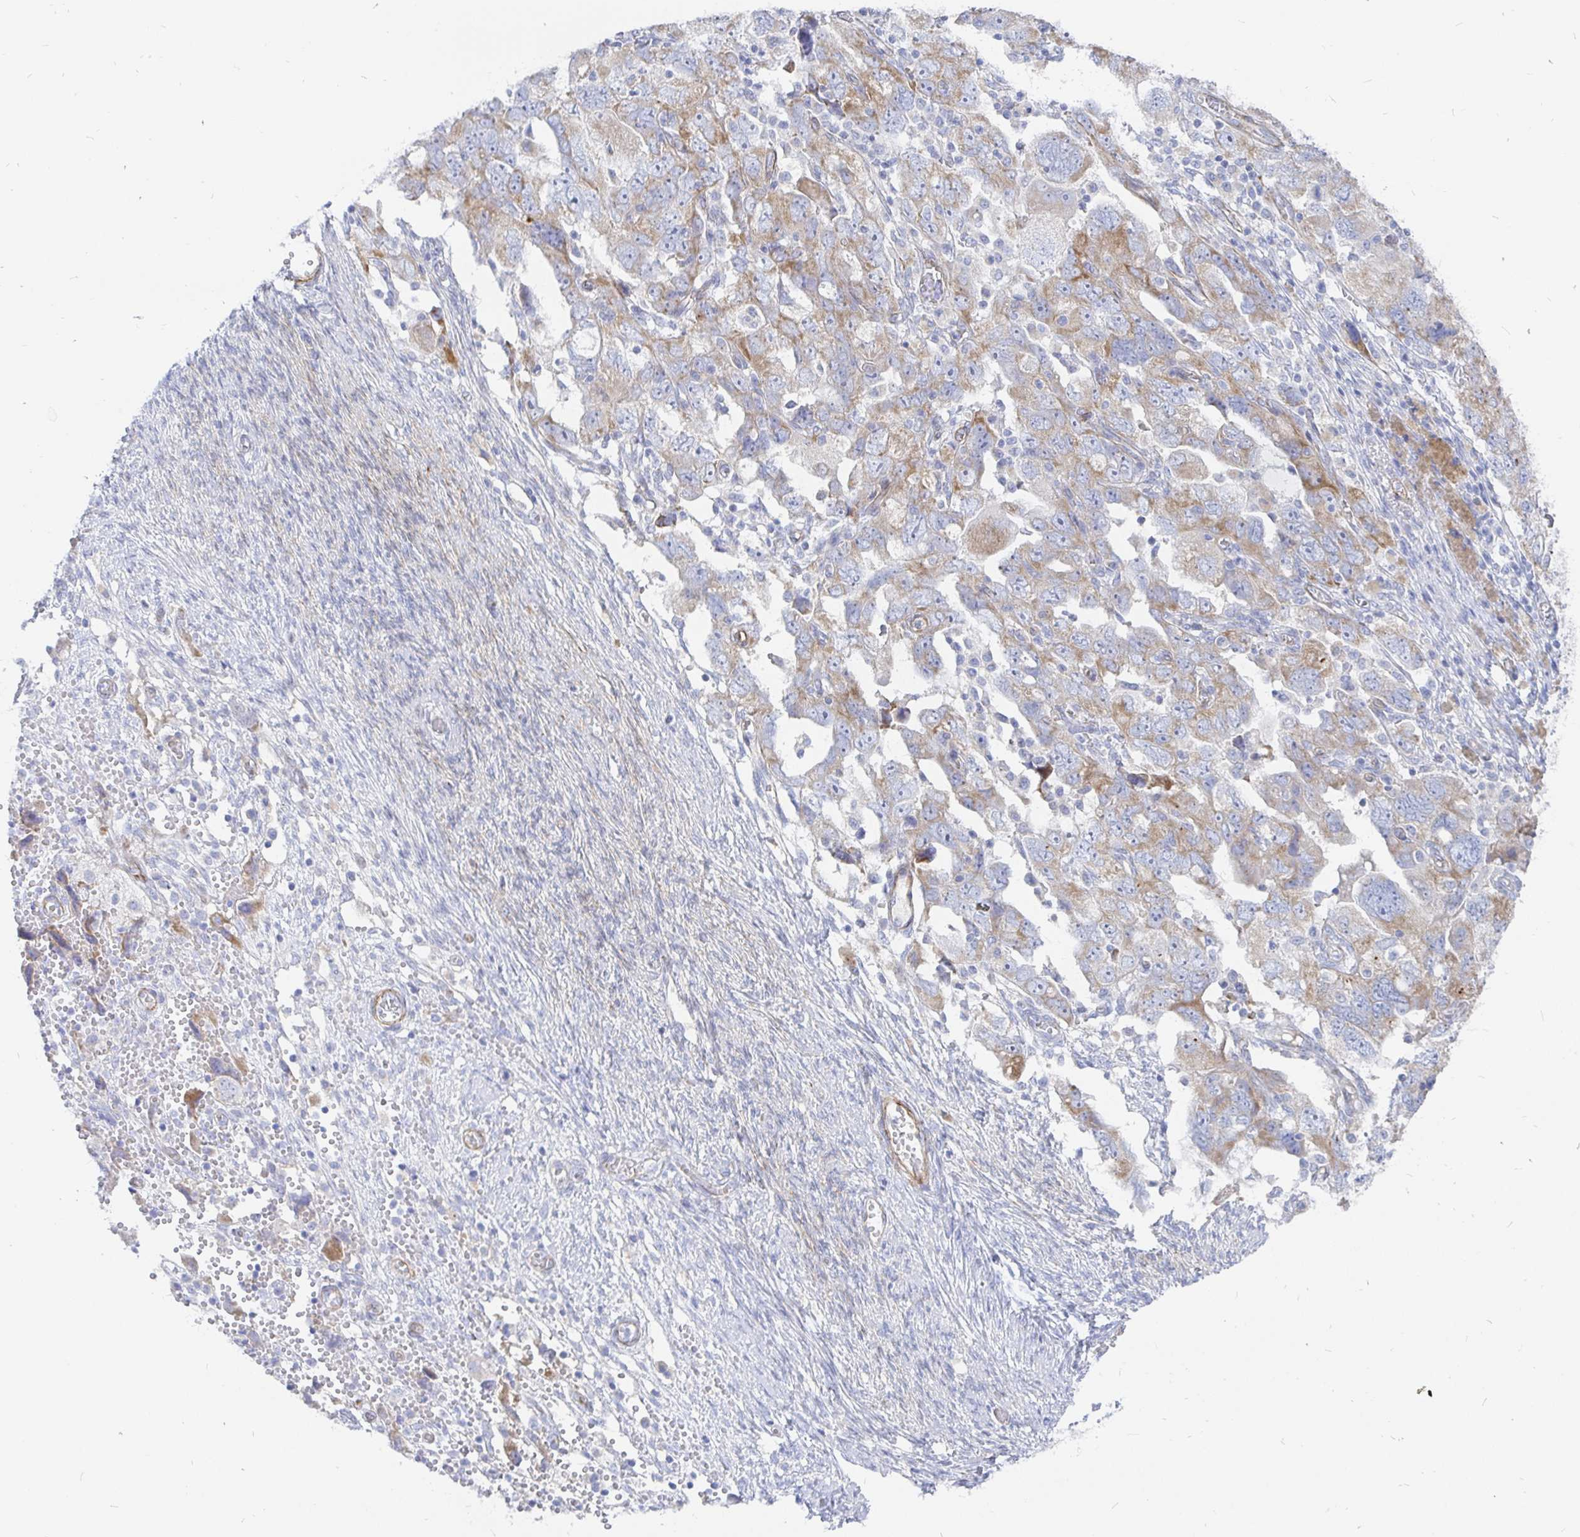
{"staining": {"intensity": "moderate", "quantity": ">75%", "location": "cytoplasmic/membranous"}, "tissue": "ovarian cancer", "cell_type": "Tumor cells", "image_type": "cancer", "snomed": [{"axis": "morphology", "description": "Carcinoma, NOS"}, {"axis": "morphology", "description": "Cystadenocarcinoma, serous, NOS"}, {"axis": "topography", "description": "Ovary"}], "caption": "Brown immunohistochemical staining in human ovarian cancer shows moderate cytoplasmic/membranous staining in about >75% of tumor cells.", "gene": "COX16", "patient": {"sex": "female", "age": 69}}